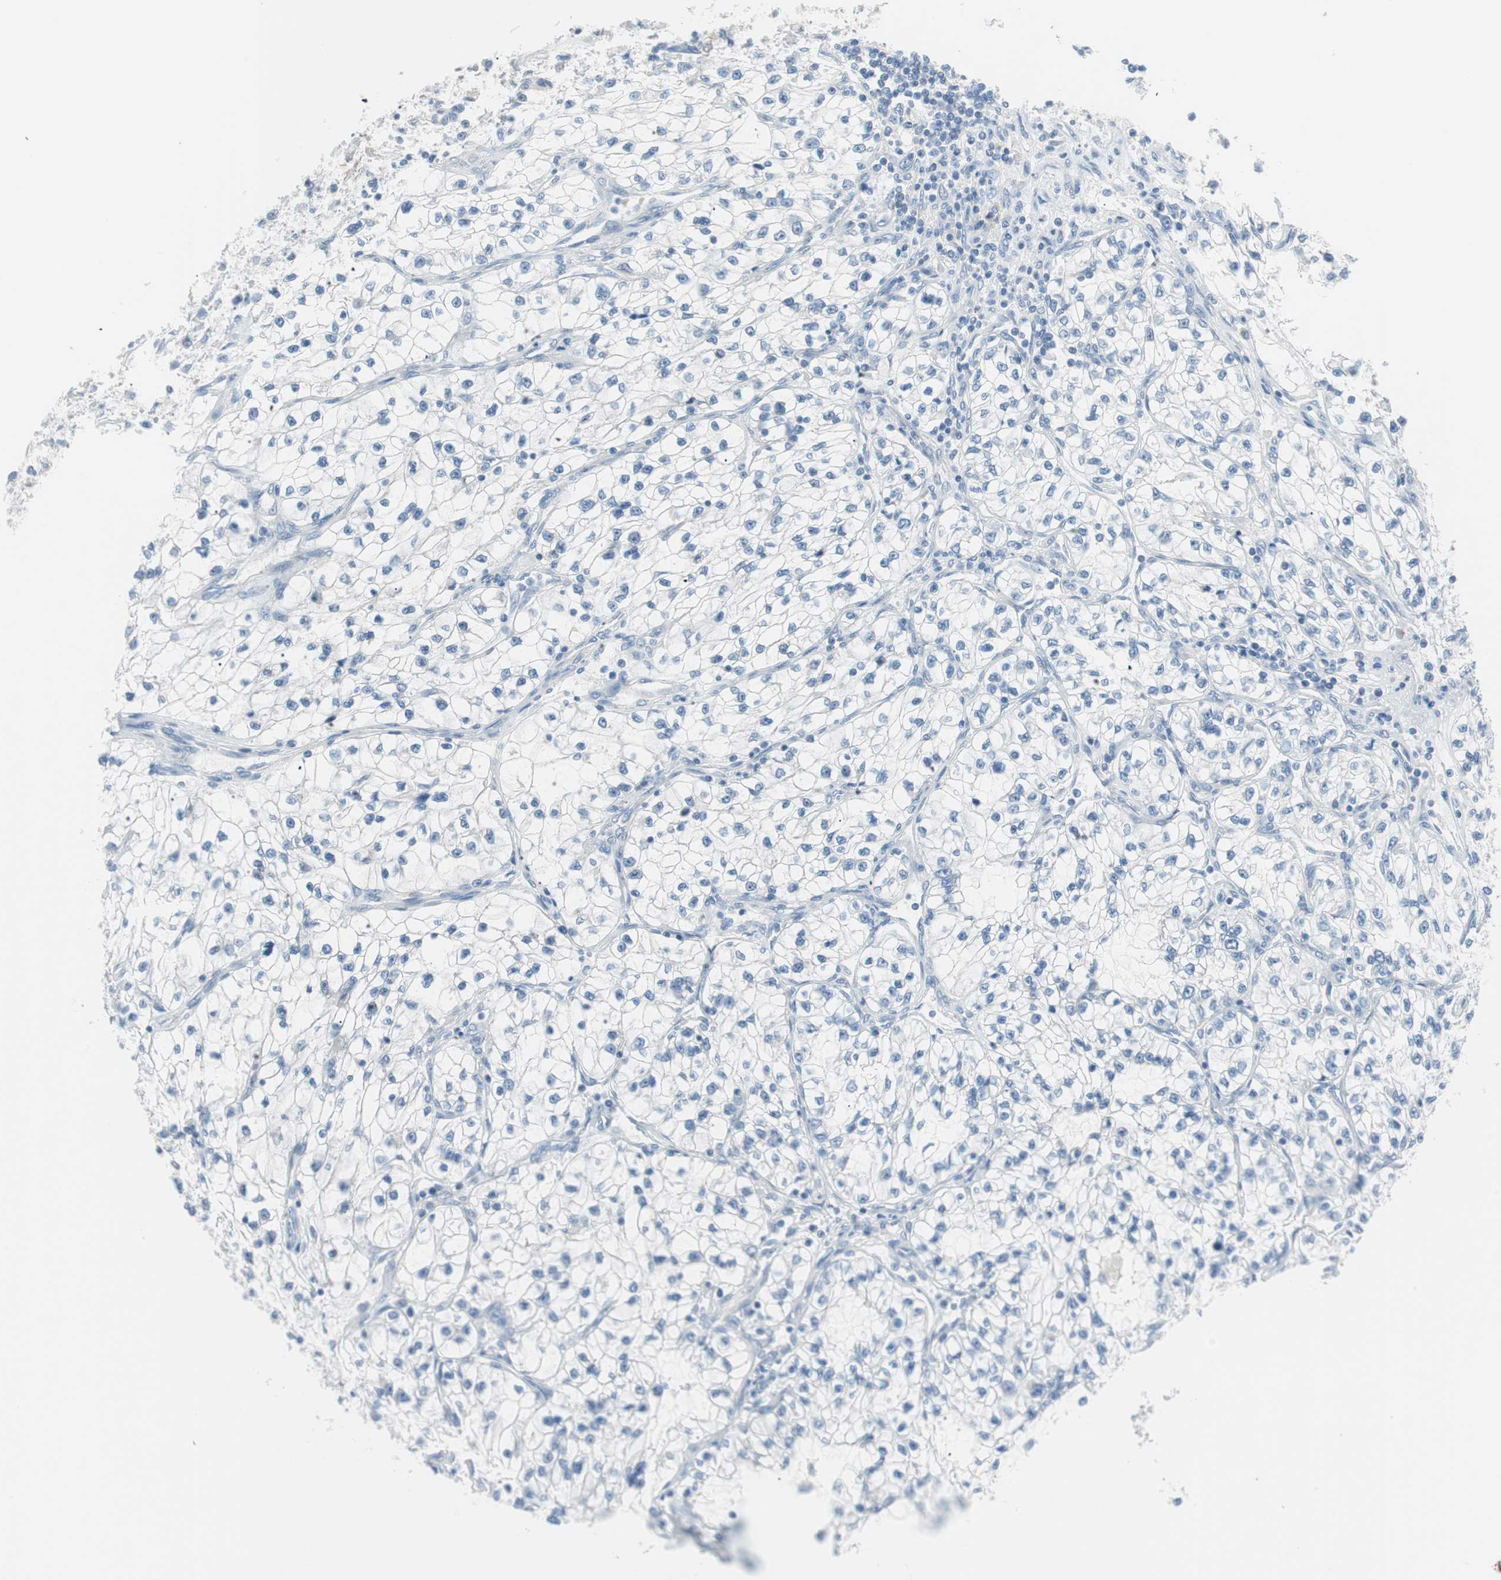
{"staining": {"intensity": "negative", "quantity": "none", "location": "none"}, "tissue": "renal cancer", "cell_type": "Tumor cells", "image_type": "cancer", "snomed": [{"axis": "morphology", "description": "Adenocarcinoma, NOS"}, {"axis": "topography", "description": "Kidney"}], "caption": "IHC micrograph of neoplastic tissue: renal cancer (adenocarcinoma) stained with DAB demonstrates no significant protein staining in tumor cells.", "gene": "VIL1", "patient": {"sex": "female", "age": 57}}